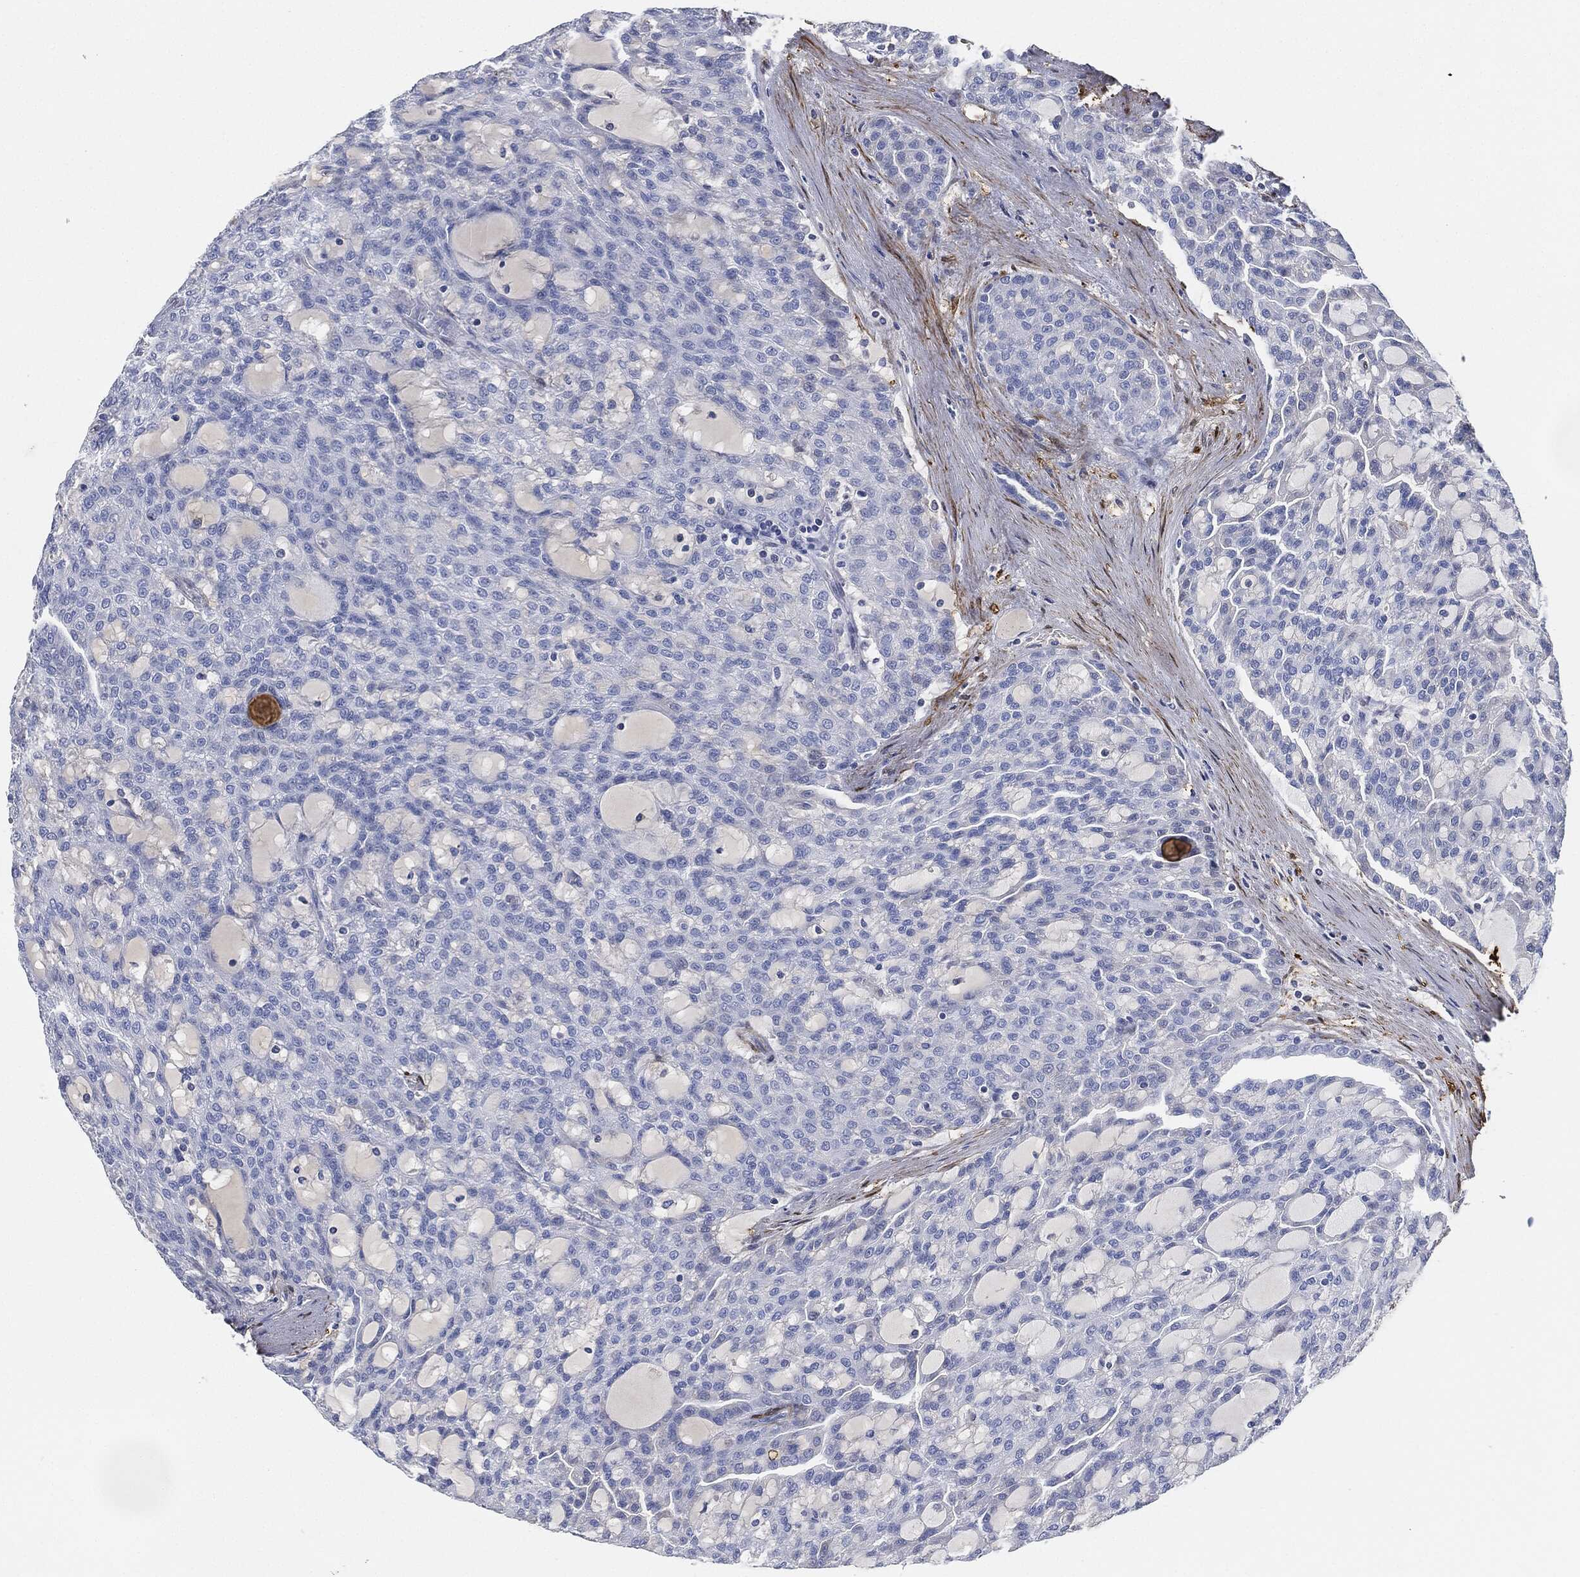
{"staining": {"intensity": "negative", "quantity": "none", "location": "none"}, "tissue": "renal cancer", "cell_type": "Tumor cells", "image_type": "cancer", "snomed": [{"axis": "morphology", "description": "Adenocarcinoma, NOS"}, {"axis": "topography", "description": "Kidney"}], "caption": "Immunohistochemical staining of renal cancer (adenocarcinoma) displays no significant positivity in tumor cells.", "gene": "TAGLN", "patient": {"sex": "male", "age": 63}}